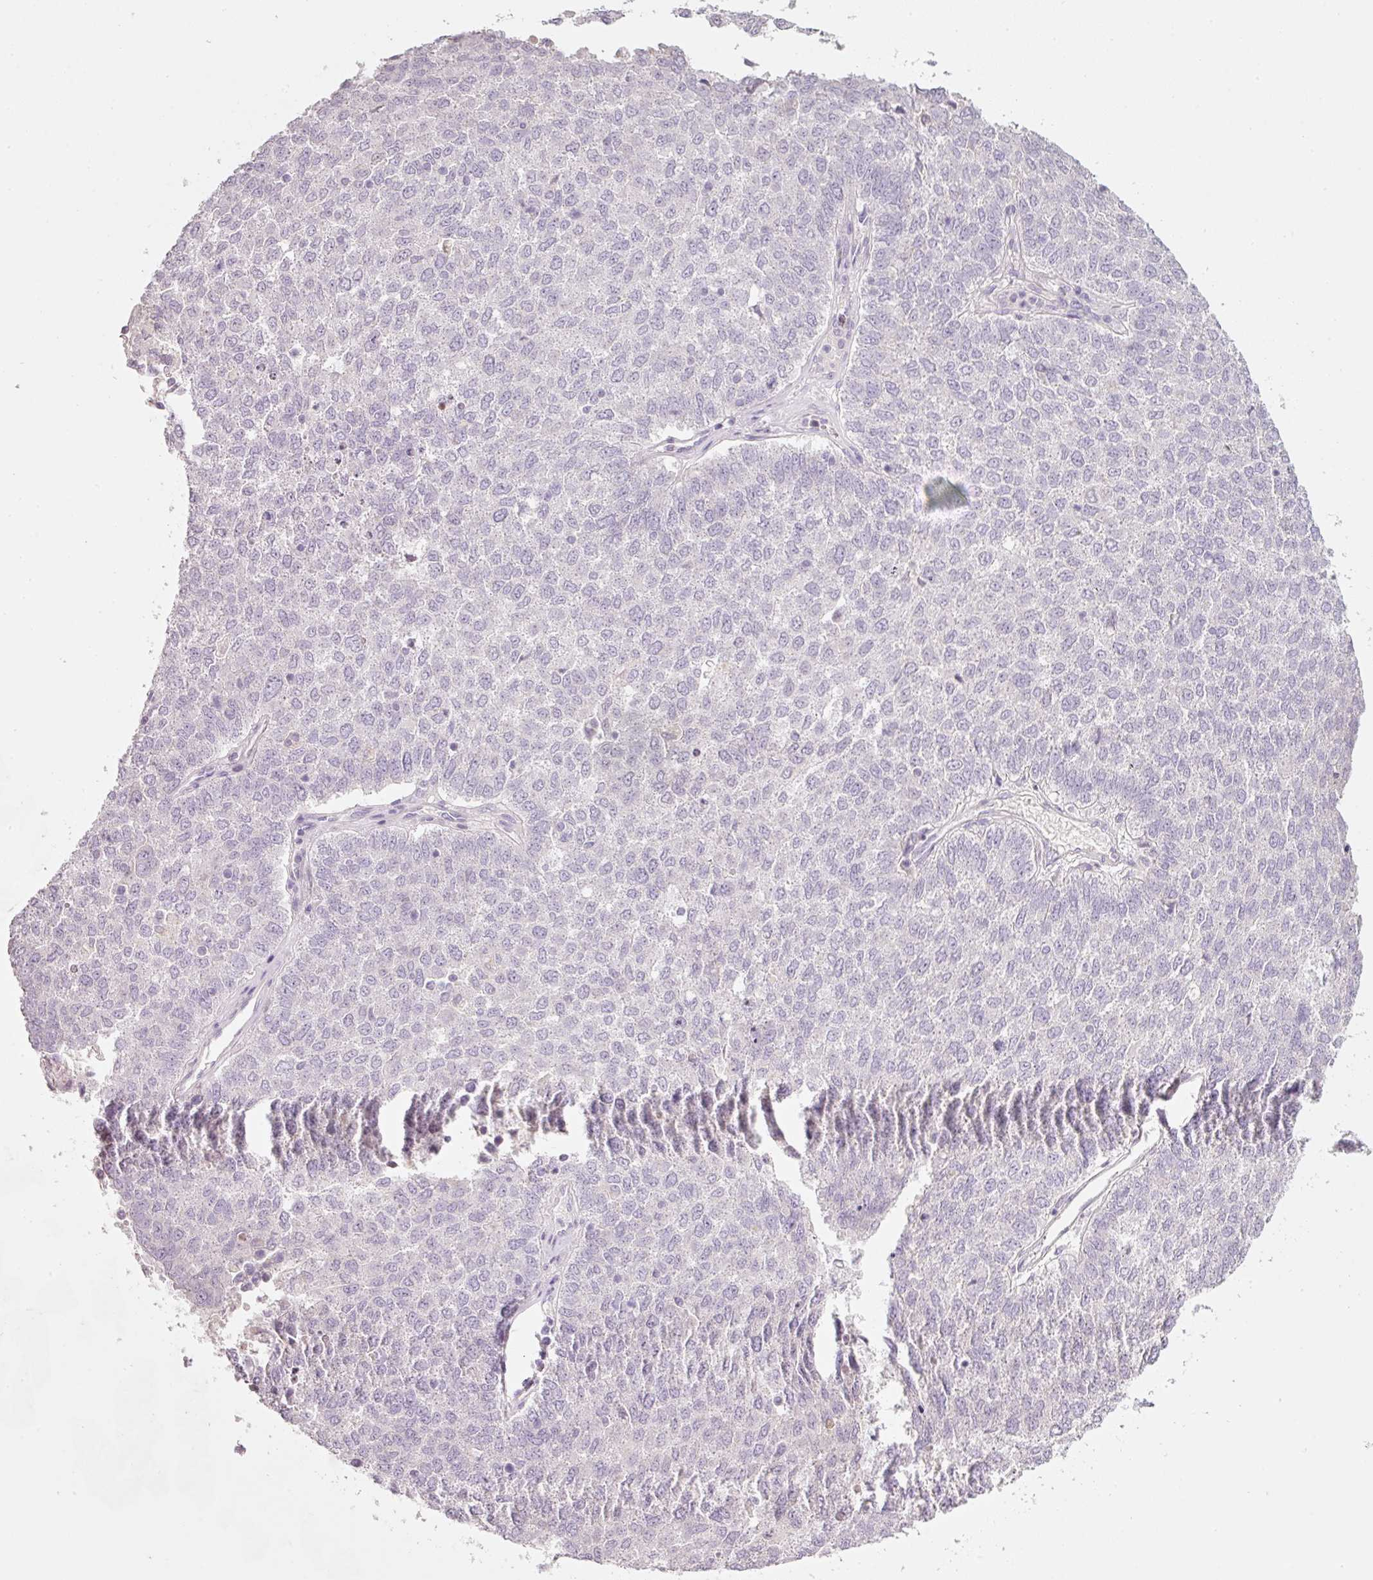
{"staining": {"intensity": "negative", "quantity": "none", "location": "none"}, "tissue": "lung cancer", "cell_type": "Tumor cells", "image_type": "cancer", "snomed": [{"axis": "morphology", "description": "Squamous cell carcinoma, NOS"}, {"axis": "topography", "description": "Lung"}], "caption": "Tumor cells are negative for protein expression in human lung cancer (squamous cell carcinoma). (DAB (3,3'-diaminobenzidine) immunohistochemistry with hematoxylin counter stain).", "gene": "ENSG00000206549", "patient": {"sex": "male", "age": 73}}